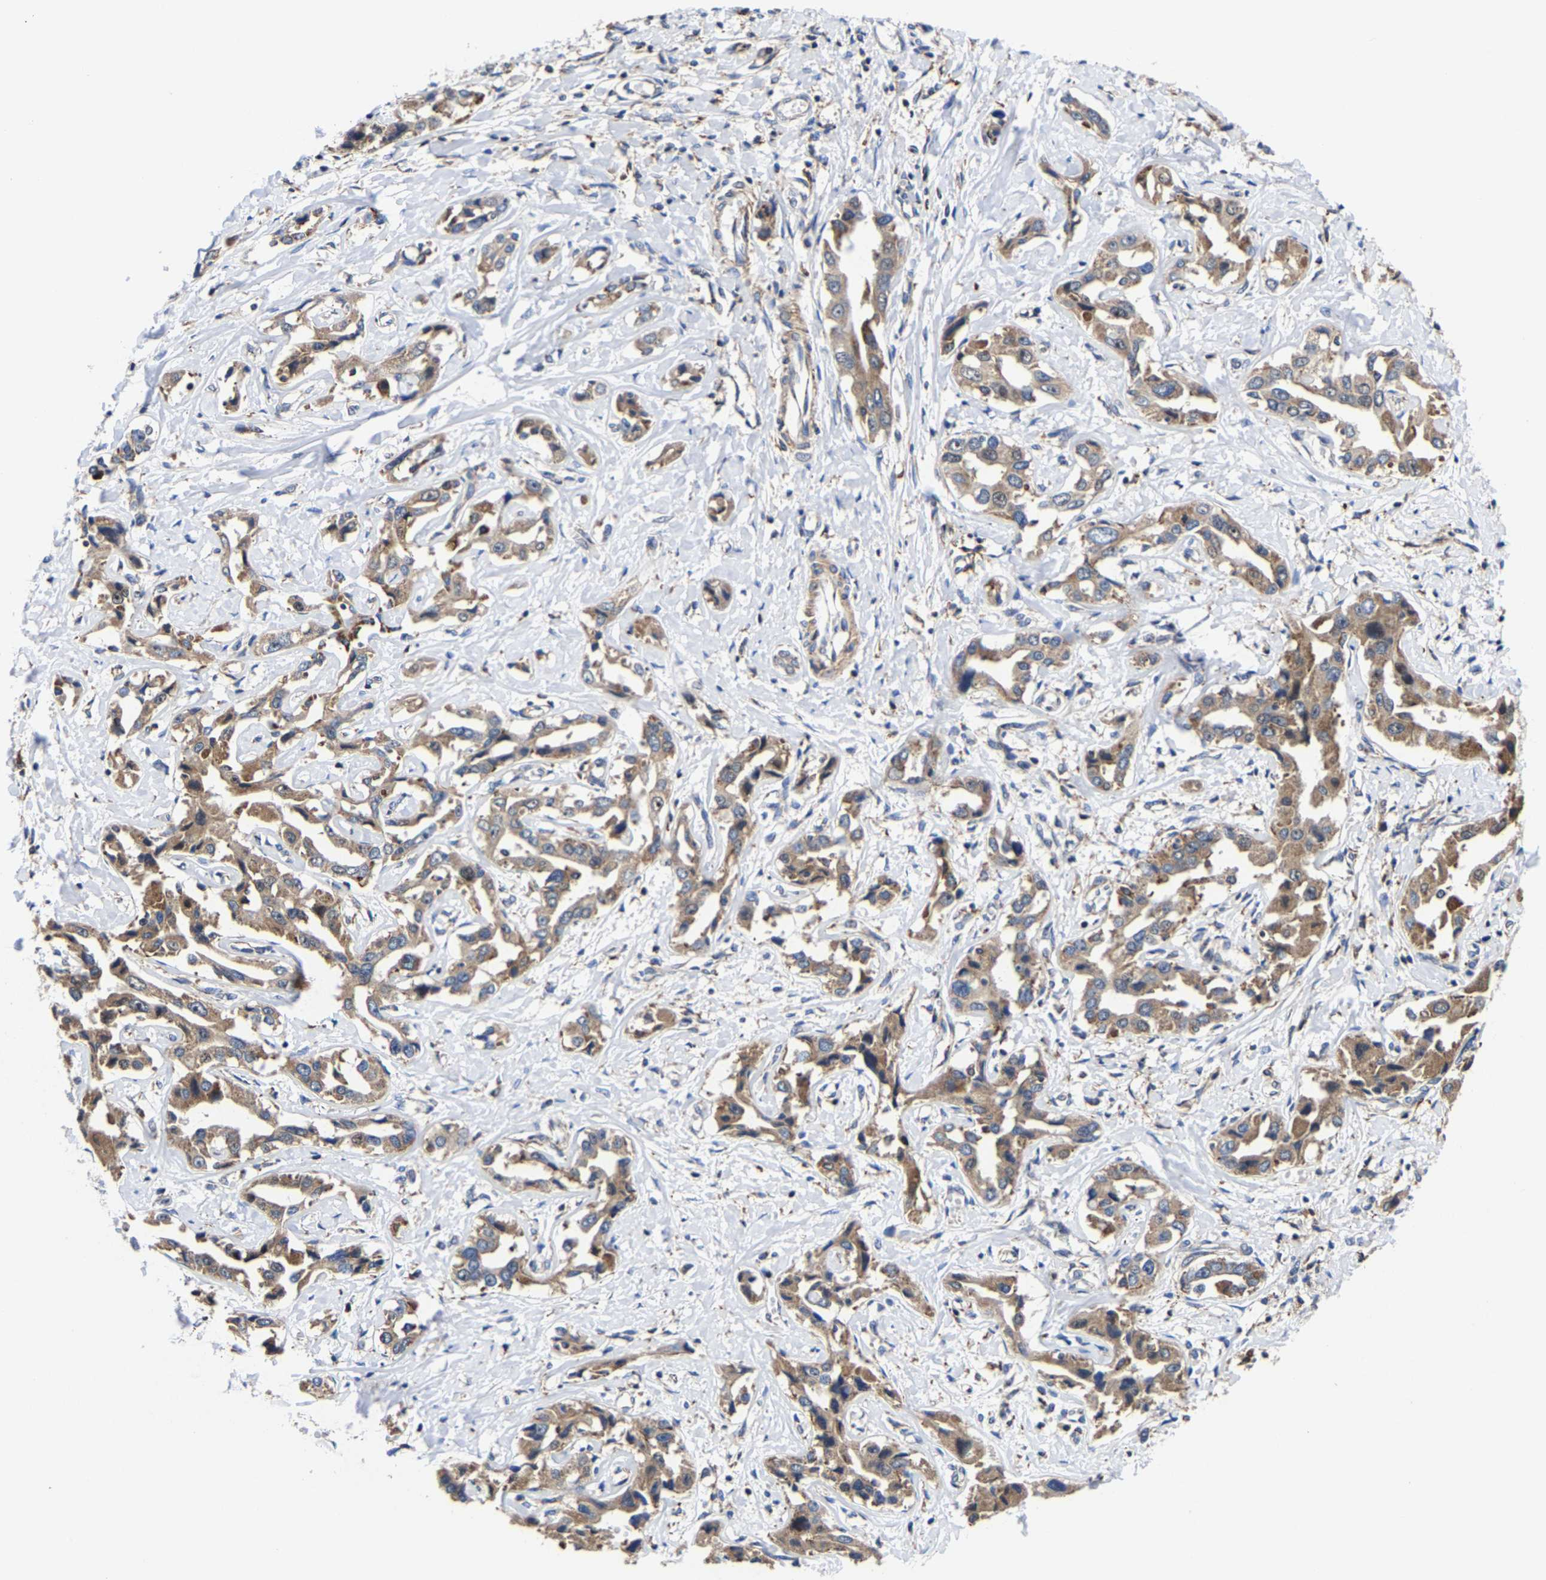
{"staining": {"intensity": "moderate", "quantity": ">75%", "location": "cytoplasmic/membranous"}, "tissue": "liver cancer", "cell_type": "Tumor cells", "image_type": "cancer", "snomed": [{"axis": "morphology", "description": "Cholangiocarcinoma"}, {"axis": "topography", "description": "Liver"}], "caption": "Tumor cells show medium levels of moderate cytoplasmic/membranous positivity in approximately >75% of cells in liver cholangiocarcinoma. (brown staining indicates protein expression, while blue staining denotes nuclei).", "gene": "PFKFB3", "patient": {"sex": "male", "age": 59}}